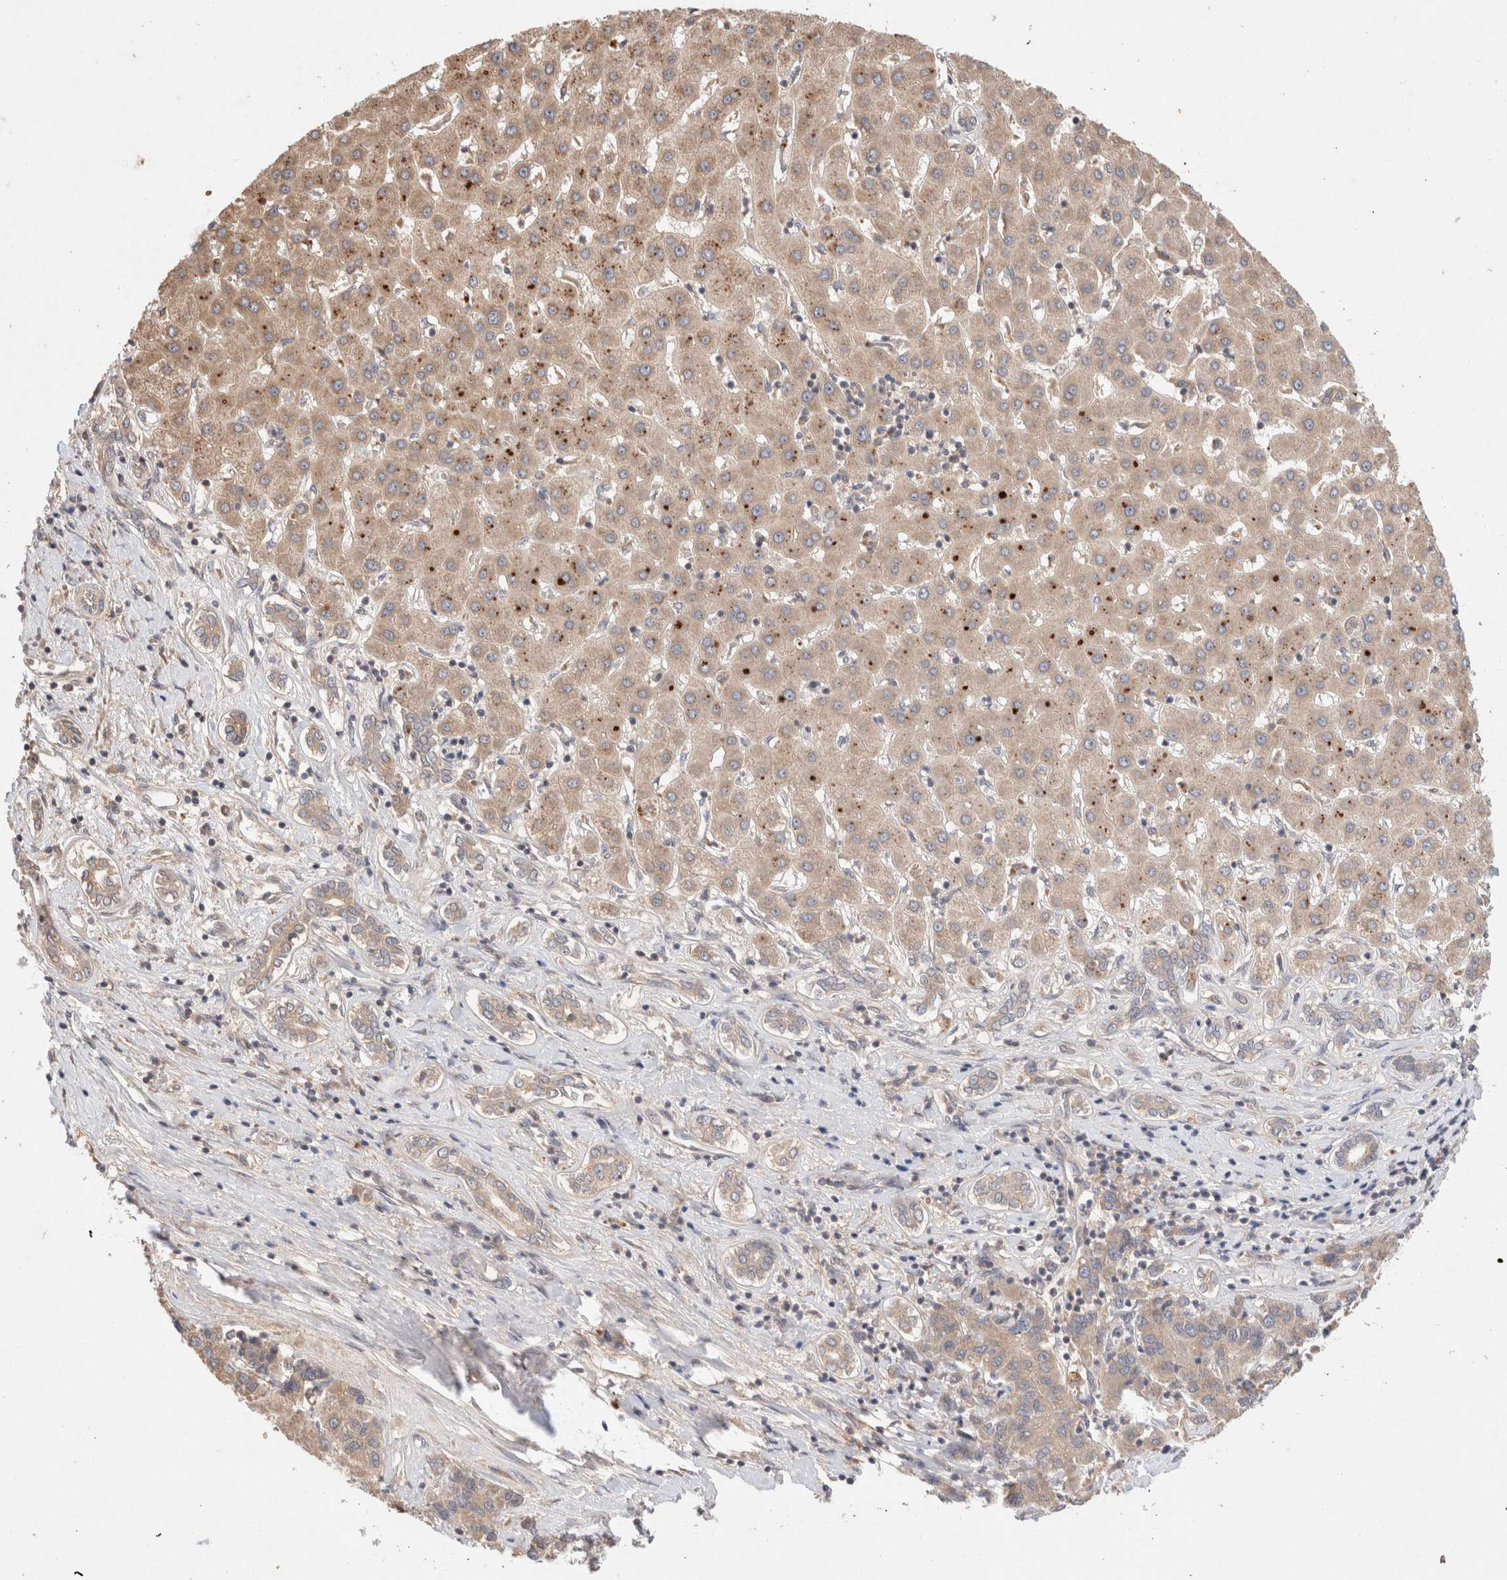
{"staining": {"intensity": "weak", "quantity": ">75%", "location": "cytoplasmic/membranous"}, "tissue": "liver cancer", "cell_type": "Tumor cells", "image_type": "cancer", "snomed": [{"axis": "morphology", "description": "Carcinoma, Hepatocellular, NOS"}, {"axis": "topography", "description": "Liver"}], "caption": "There is low levels of weak cytoplasmic/membranous staining in tumor cells of hepatocellular carcinoma (liver), as demonstrated by immunohistochemical staining (brown color).", "gene": "KLHL20", "patient": {"sex": "male", "age": 65}}